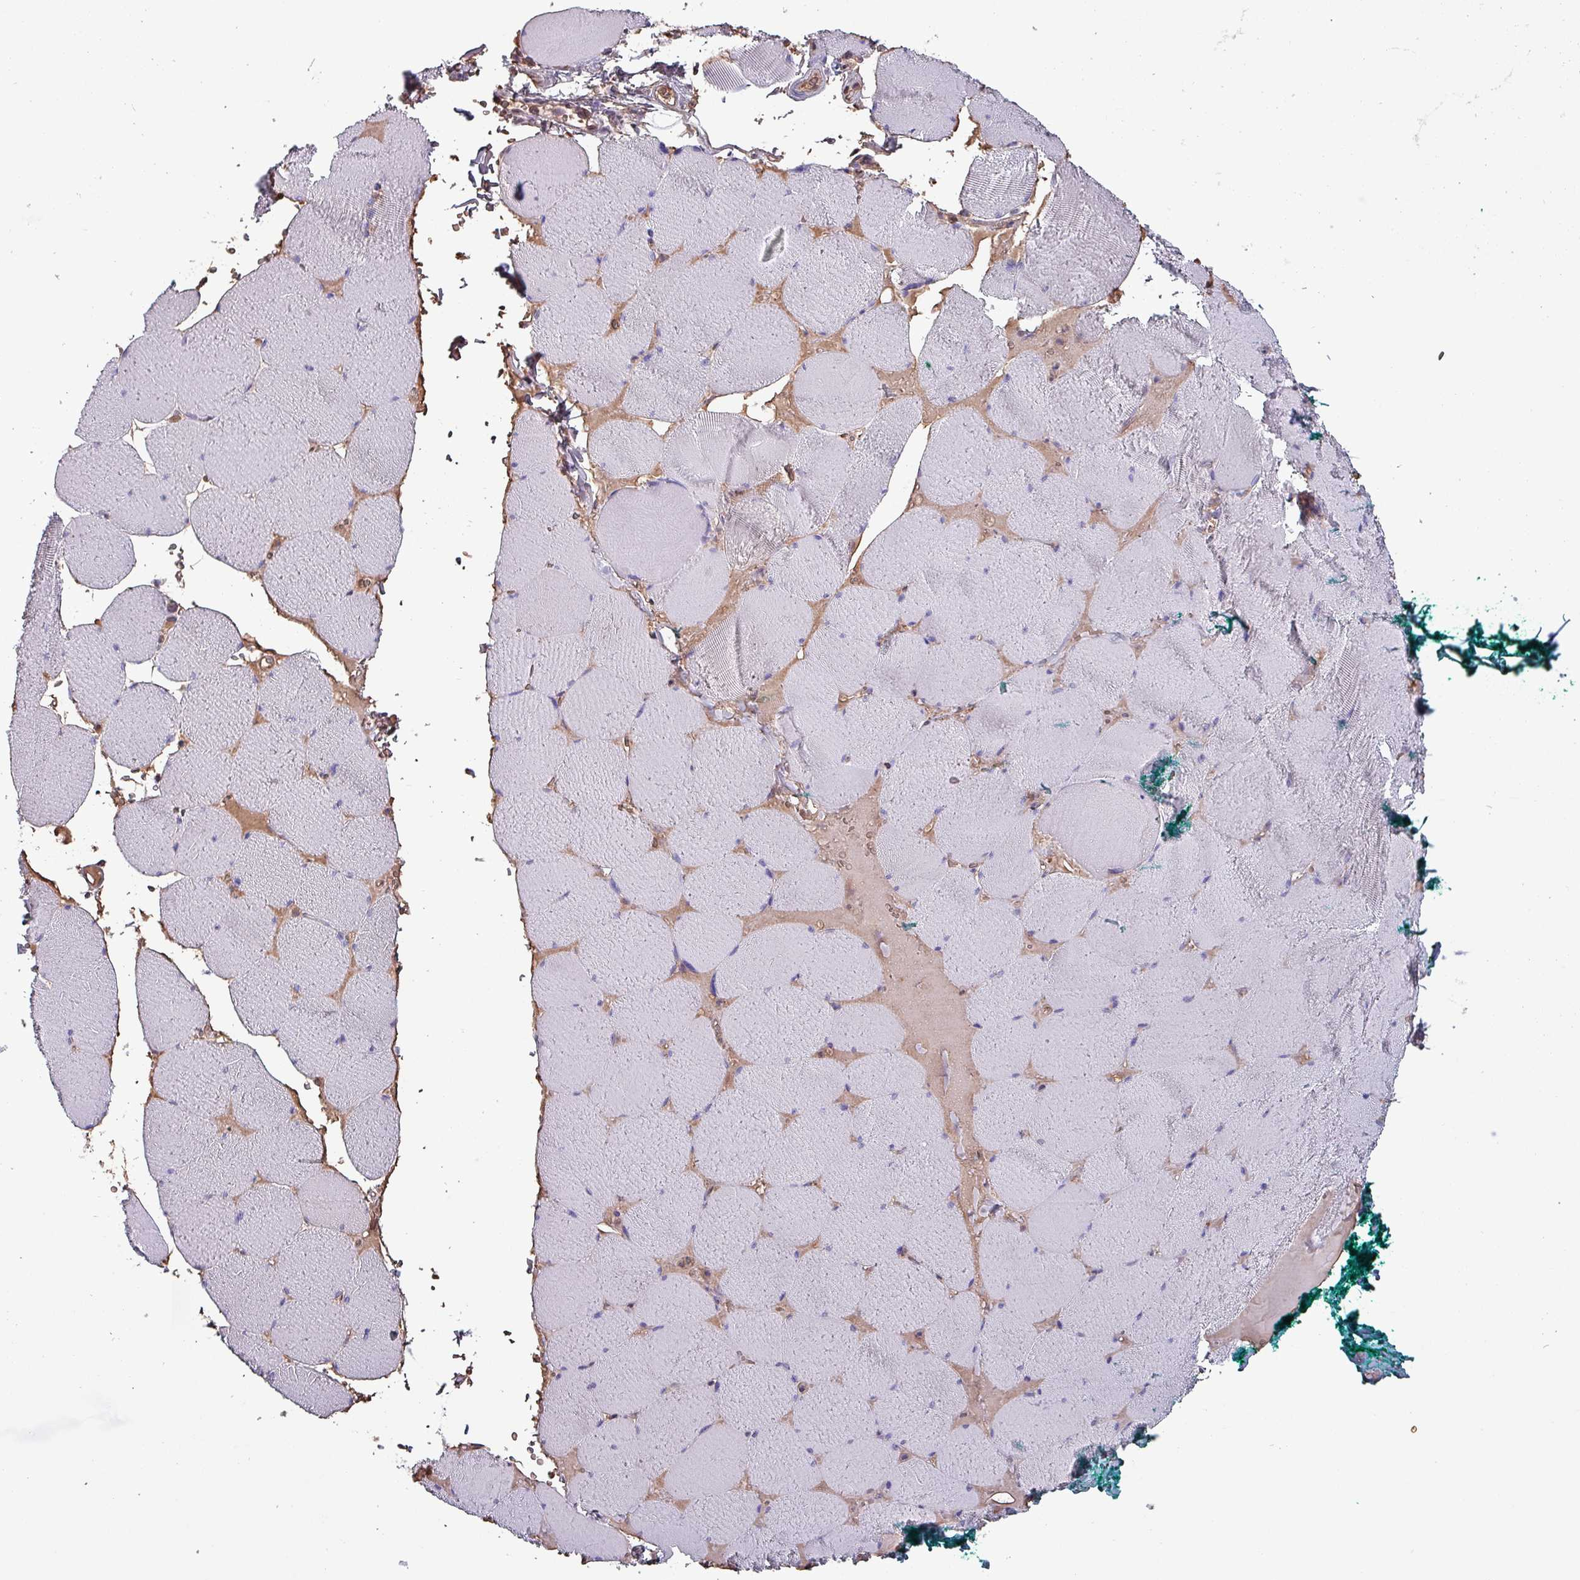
{"staining": {"intensity": "negative", "quantity": "none", "location": "none"}, "tissue": "skeletal muscle", "cell_type": "Myocytes", "image_type": "normal", "snomed": [{"axis": "morphology", "description": "Normal tissue, NOS"}, {"axis": "topography", "description": "Skeletal muscle"}, {"axis": "topography", "description": "Head-Neck"}], "caption": "Immunohistochemistry (IHC) of benign human skeletal muscle shows no expression in myocytes.", "gene": "PSMB8", "patient": {"sex": "male", "age": 66}}